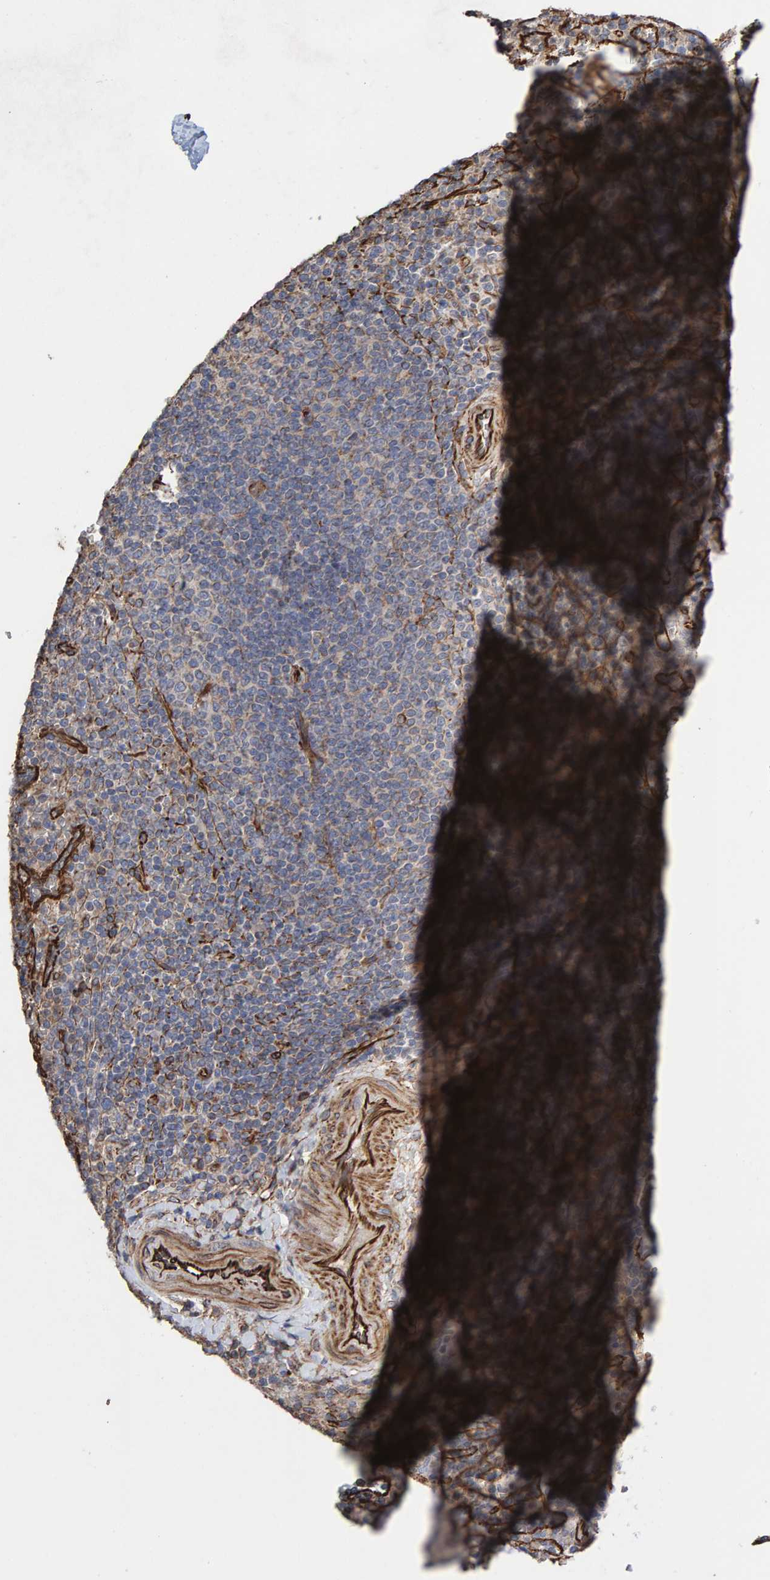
{"staining": {"intensity": "negative", "quantity": "none", "location": "none"}, "tissue": "spleen", "cell_type": "Cells in red pulp", "image_type": "normal", "snomed": [{"axis": "morphology", "description": "Normal tissue, NOS"}, {"axis": "topography", "description": "Spleen"}], "caption": "Human spleen stained for a protein using immunohistochemistry (IHC) displays no staining in cells in red pulp.", "gene": "ZNF347", "patient": {"sex": "male", "age": 36}}